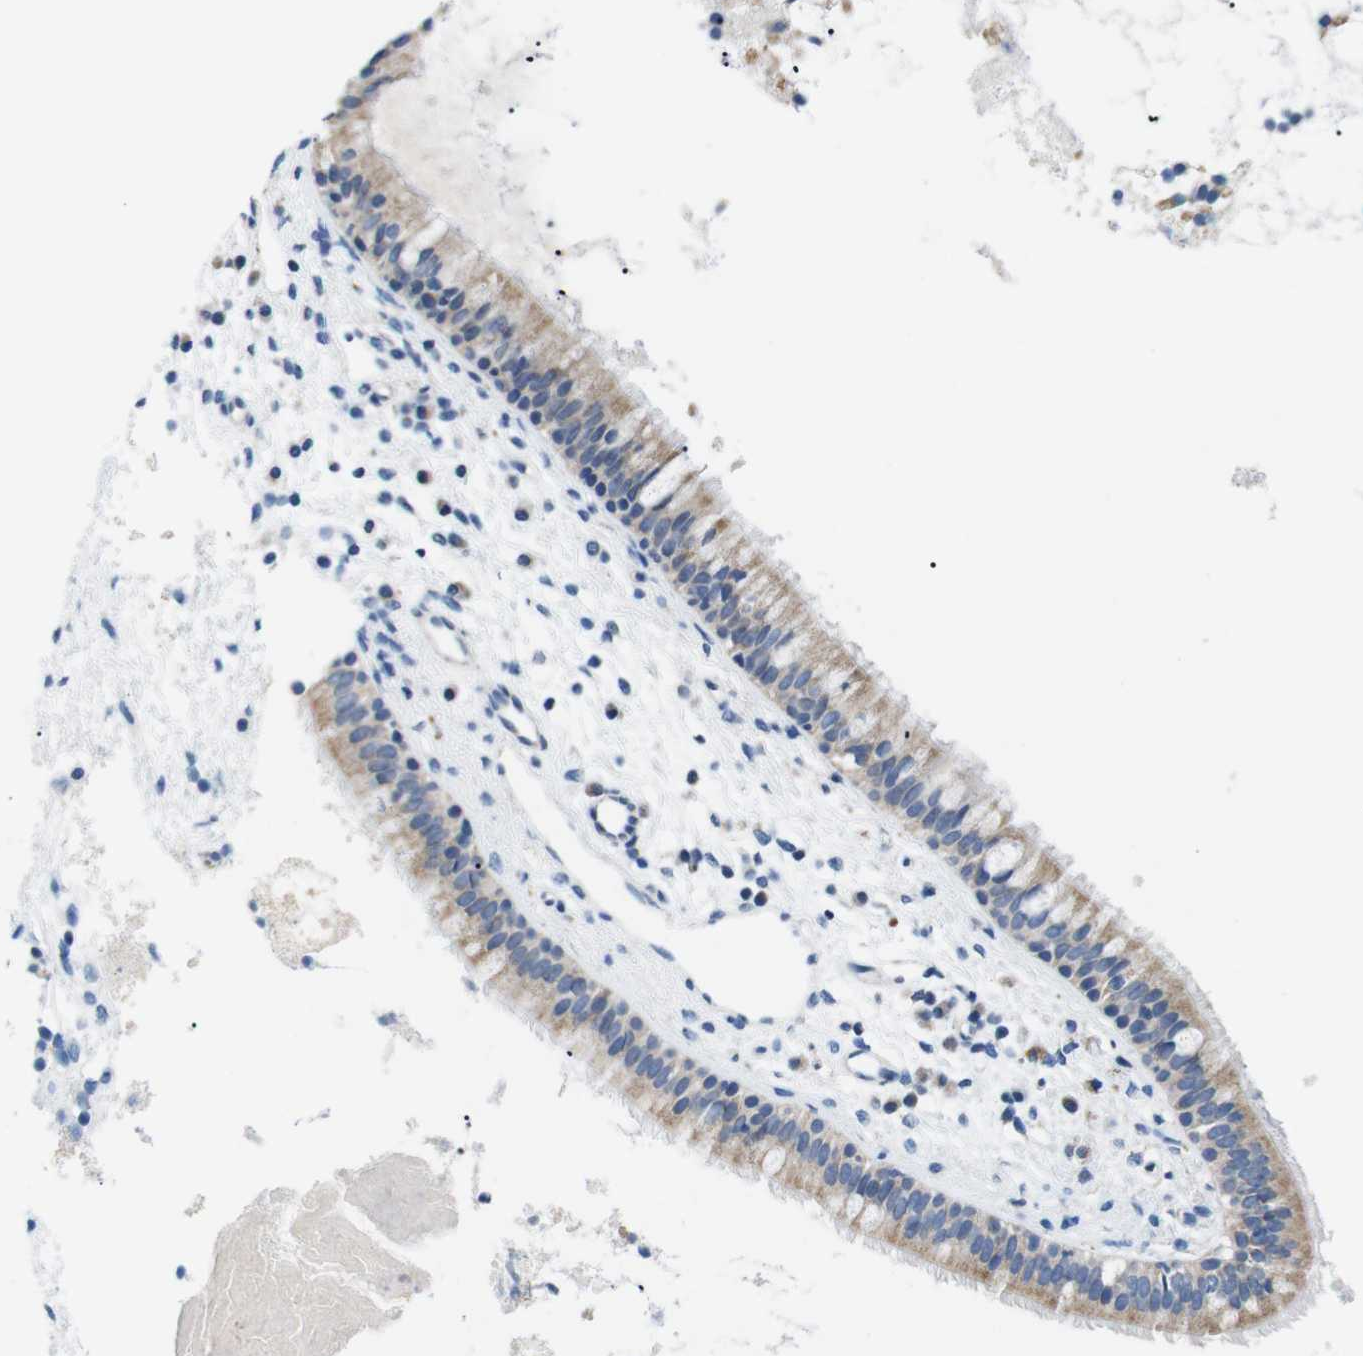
{"staining": {"intensity": "moderate", "quantity": ">75%", "location": "cytoplasmic/membranous"}, "tissue": "nasopharynx", "cell_type": "Respiratory epithelial cells", "image_type": "normal", "snomed": [{"axis": "morphology", "description": "Normal tissue, NOS"}, {"axis": "topography", "description": "Nasopharynx"}], "caption": "A high-resolution image shows IHC staining of normal nasopharynx, which exhibits moderate cytoplasmic/membranous positivity in approximately >75% of respiratory epithelial cells. (brown staining indicates protein expression, while blue staining denotes nuclei).", "gene": "F2RL1", "patient": {"sex": "male", "age": 21}}